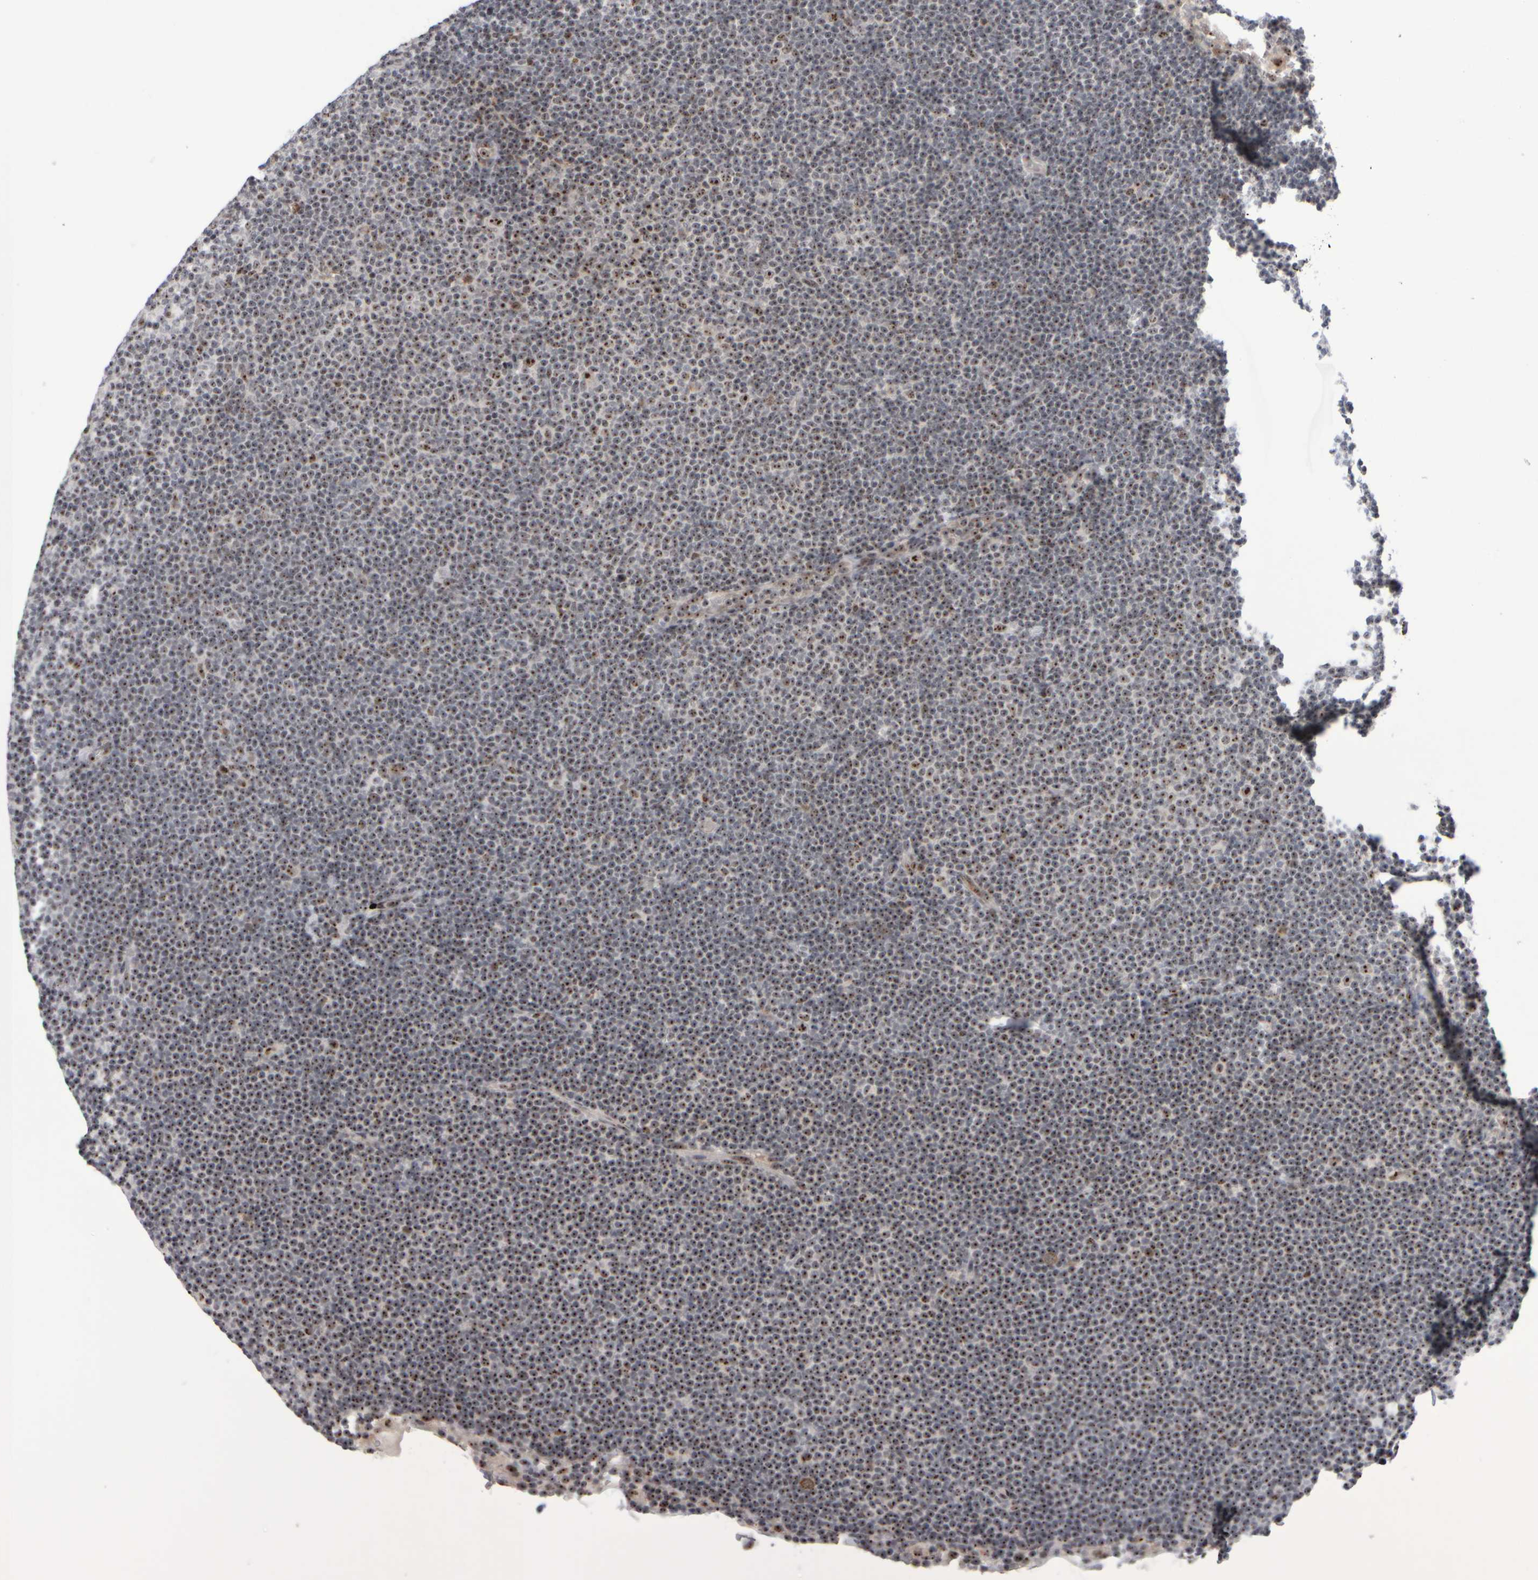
{"staining": {"intensity": "moderate", "quantity": ">75%", "location": "nuclear"}, "tissue": "lymphoma", "cell_type": "Tumor cells", "image_type": "cancer", "snomed": [{"axis": "morphology", "description": "Malignant lymphoma, non-Hodgkin's type, Low grade"}, {"axis": "topography", "description": "Lymph node"}], "caption": "About >75% of tumor cells in low-grade malignant lymphoma, non-Hodgkin's type reveal moderate nuclear protein expression as visualized by brown immunohistochemical staining.", "gene": "SURF6", "patient": {"sex": "female", "age": 53}}